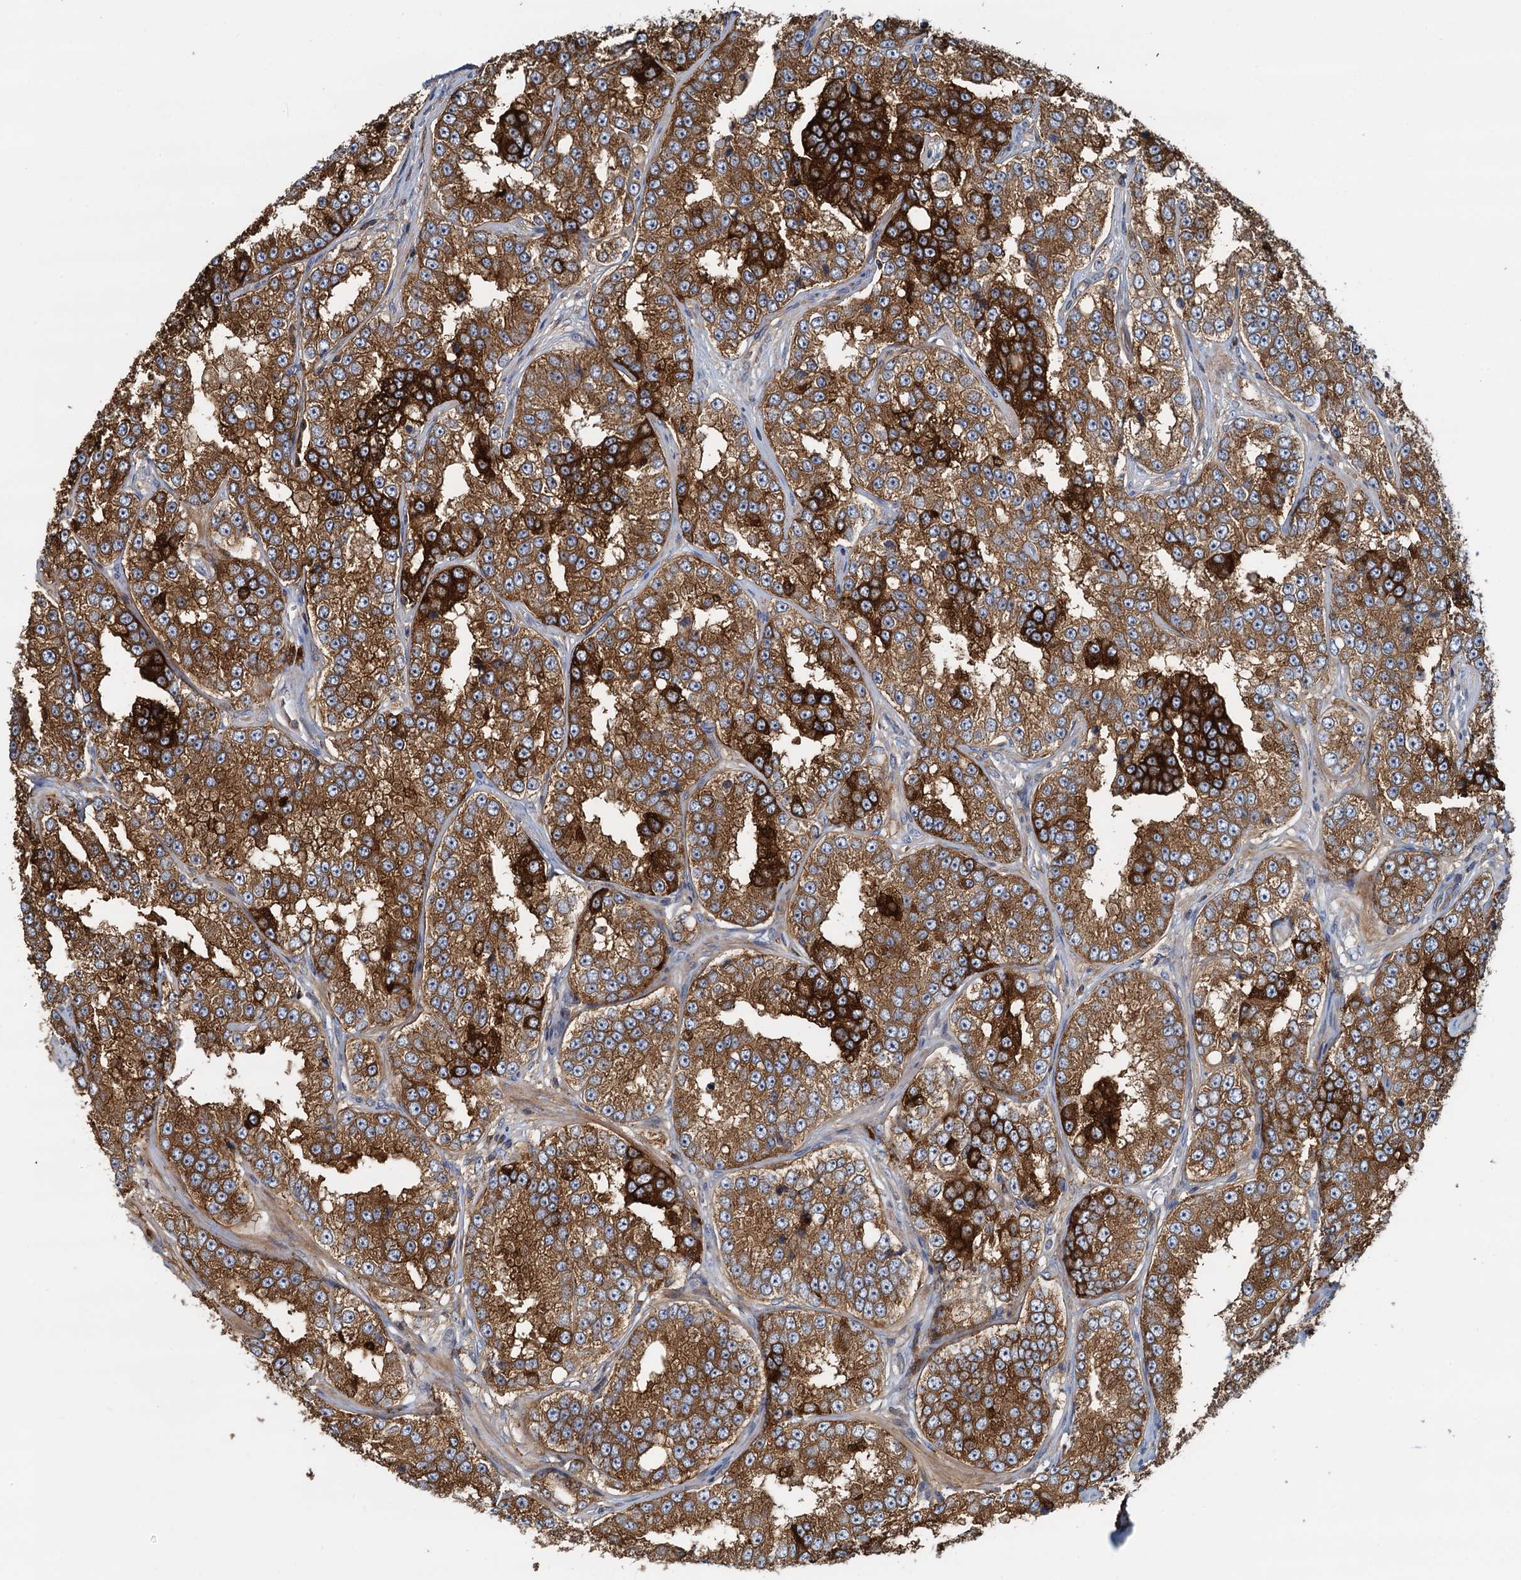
{"staining": {"intensity": "strong", "quantity": ">75%", "location": "cytoplasmic/membranous"}, "tissue": "prostate cancer", "cell_type": "Tumor cells", "image_type": "cancer", "snomed": [{"axis": "morphology", "description": "Normal tissue, NOS"}, {"axis": "morphology", "description": "Adenocarcinoma, High grade"}, {"axis": "topography", "description": "Prostate"}], "caption": "Human prostate high-grade adenocarcinoma stained for a protein (brown) displays strong cytoplasmic/membranous positive staining in approximately >75% of tumor cells.", "gene": "LNX2", "patient": {"sex": "male", "age": 83}}